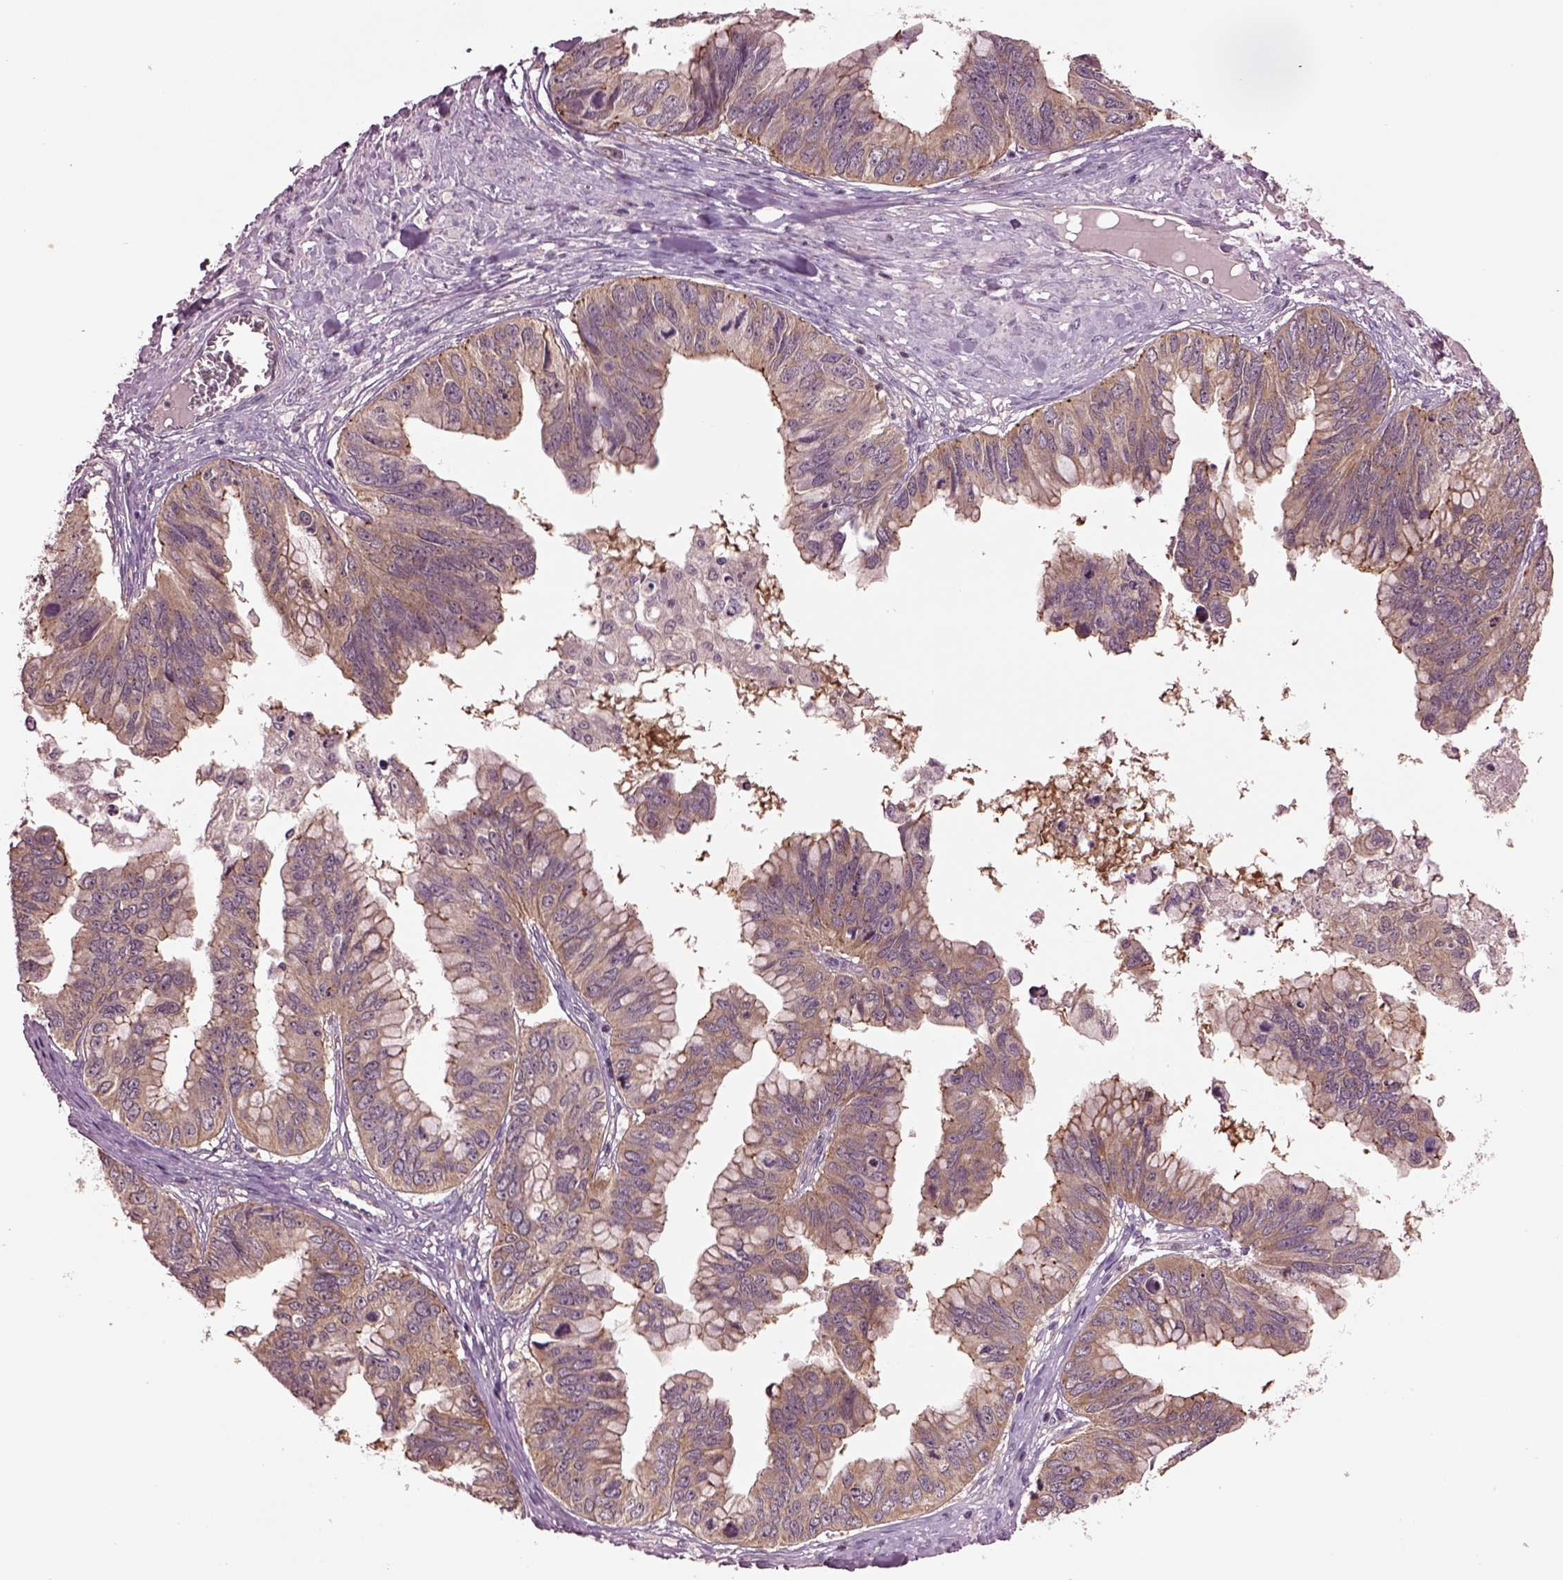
{"staining": {"intensity": "moderate", "quantity": "25%-75%", "location": "cytoplasmic/membranous"}, "tissue": "ovarian cancer", "cell_type": "Tumor cells", "image_type": "cancer", "snomed": [{"axis": "morphology", "description": "Cystadenocarcinoma, mucinous, NOS"}, {"axis": "topography", "description": "Ovary"}], "caption": "Ovarian cancer stained for a protein (brown) displays moderate cytoplasmic/membranous positive staining in about 25%-75% of tumor cells.", "gene": "MTHFS", "patient": {"sex": "female", "age": 76}}